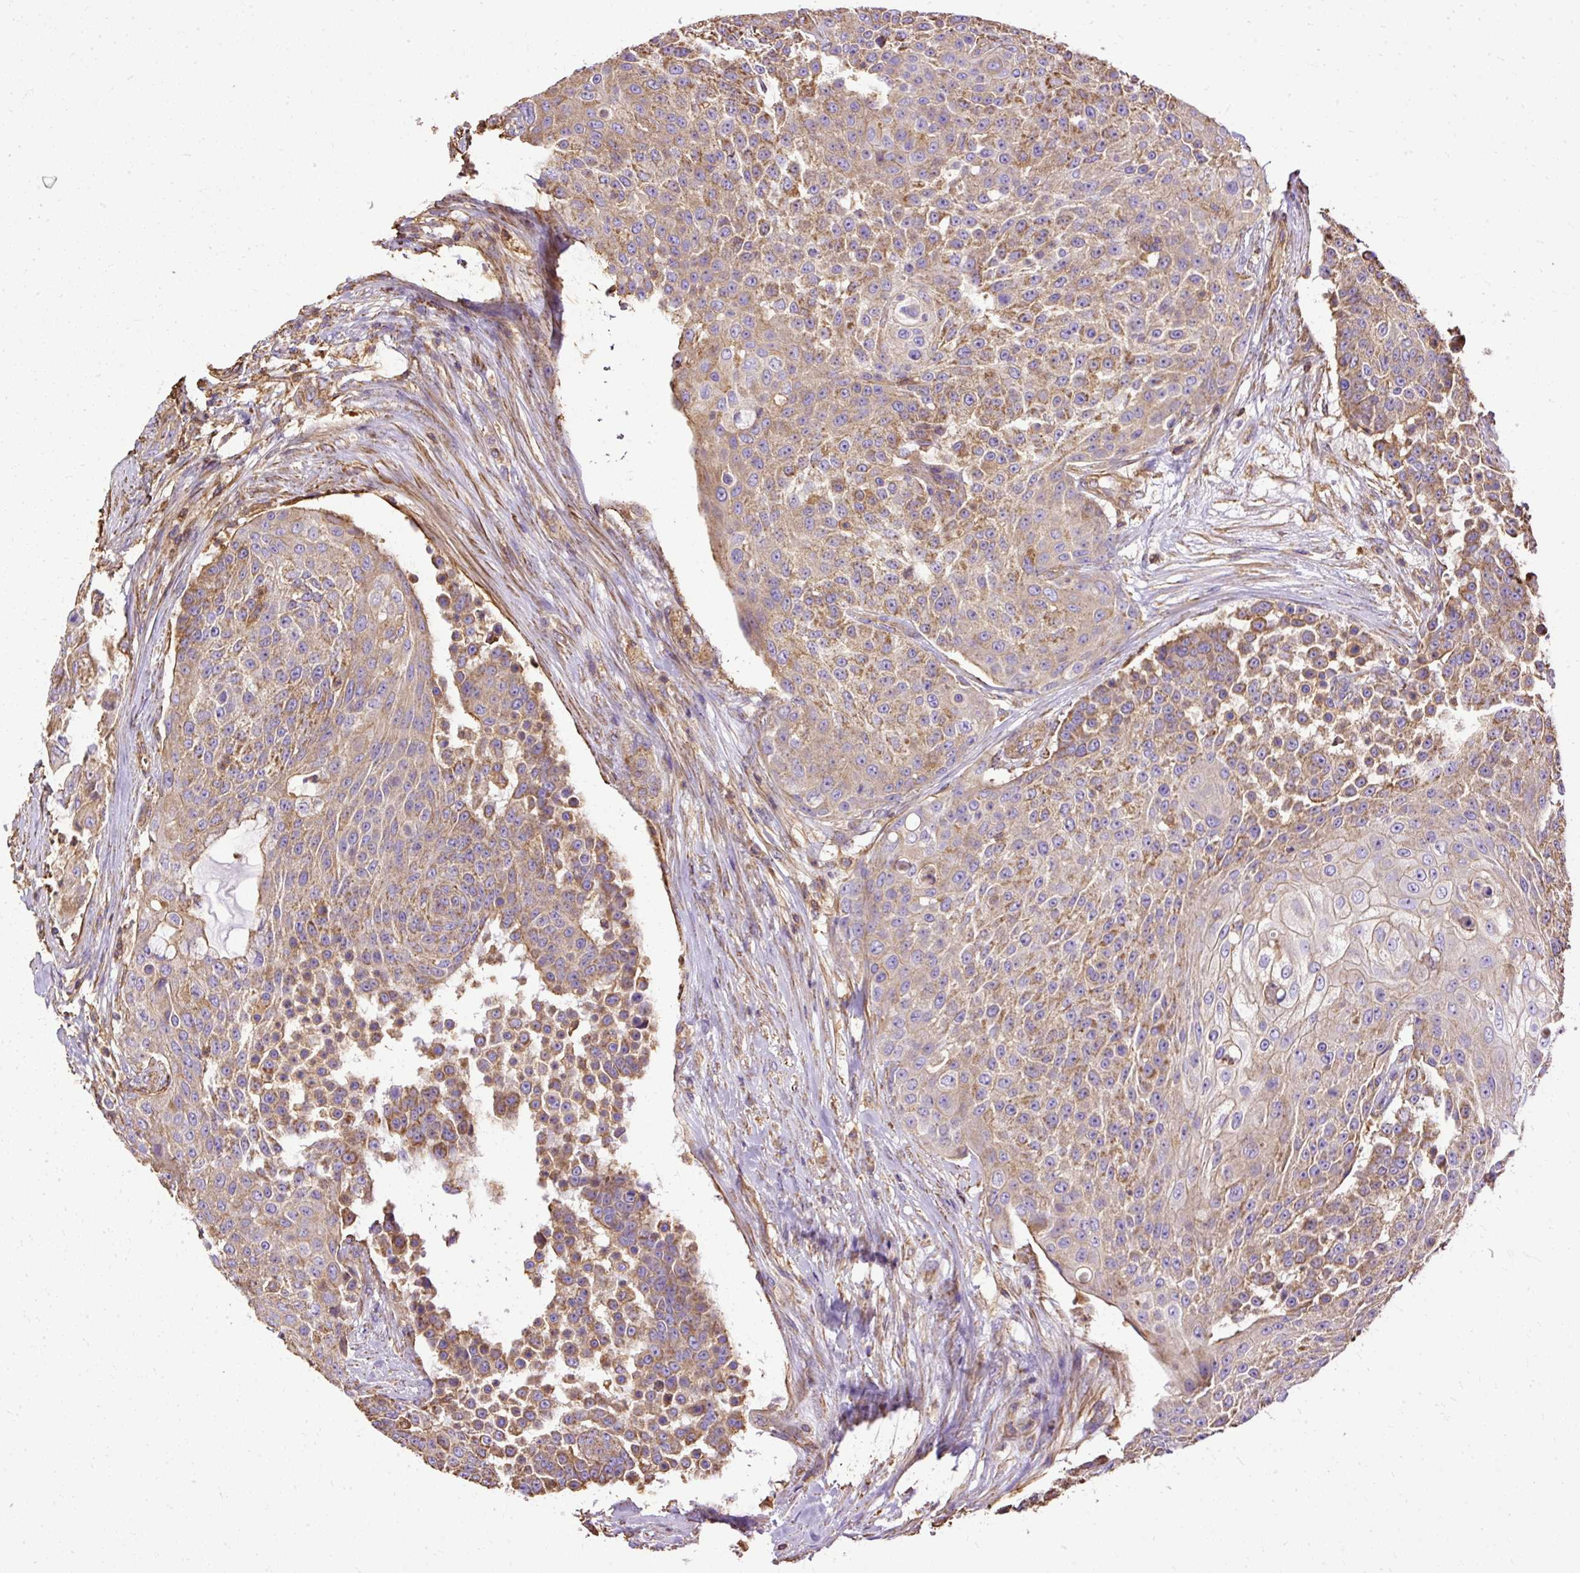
{"staining": {"intensity": "moderate", "quantity": ">75%", "location": "cytoplasmic/membranous"}, "tissue": "urothelial cancer", "cell_type": "Tumor cells", "image_type": "cancer", "snomed": [{"axis": "morphology", "description": "Urothelial carcinoma, High grade"}, {"axis": "topography", "description": "Urinary bladder"}], "caption": "This photomicrograph displays IHC staining of human urothelial carcinoma (high-grade), with medium moderate cytoplasmic/membranous expression in about >75% of tumor cells.", "gene": "KLHL11", "patient": {"sex": "female", "age": 63}}